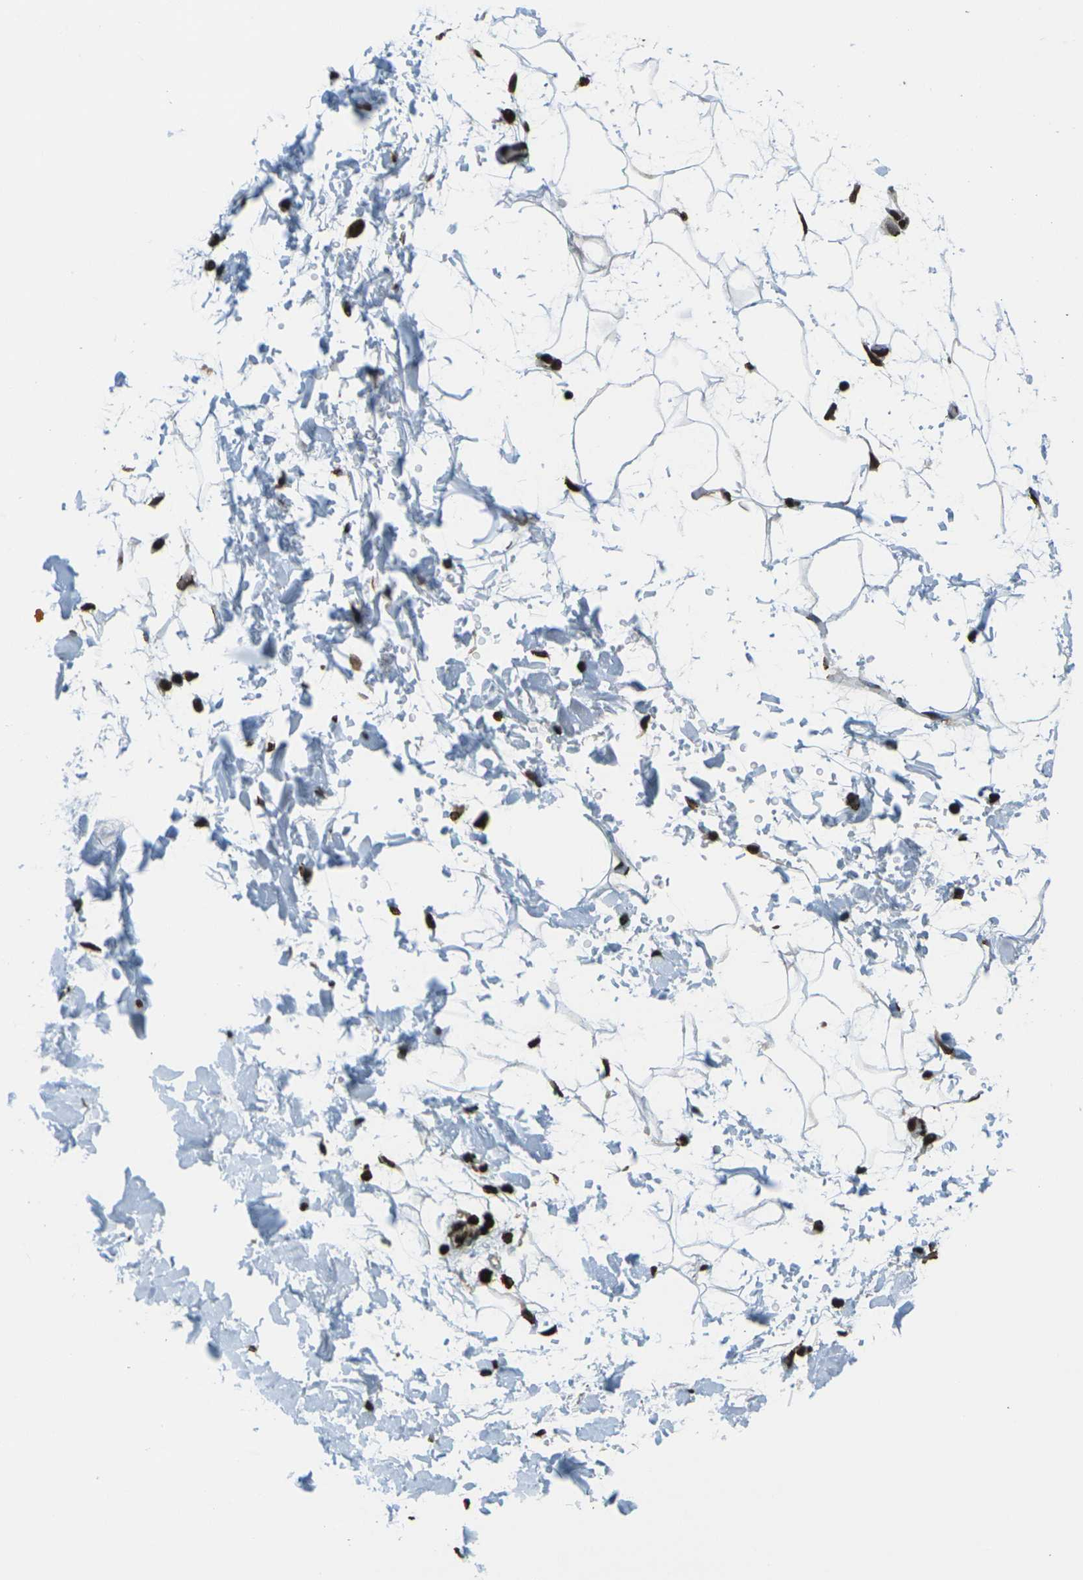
{"staining": {"intensity": "strong", "quantity": ">75%", "location": "nuclear"}, "tissue": "adipose tissue", "cell_type": "Adipocytes", "image_type": "normal", "snomed": [{"axis": "morphology", "description": "Normal tissue, NOS"}, {"axis": "topography", "description": "Soft tissue"}], "caption": "The immunohistochemical stain shows strong nuclear positivity in adipocytes of unremarkable adipose tissue. Ihc stains the protein in brown and the nuclei are stained blue.", "gene": "H1", "patient": {"sex": "male", "age": 72}}